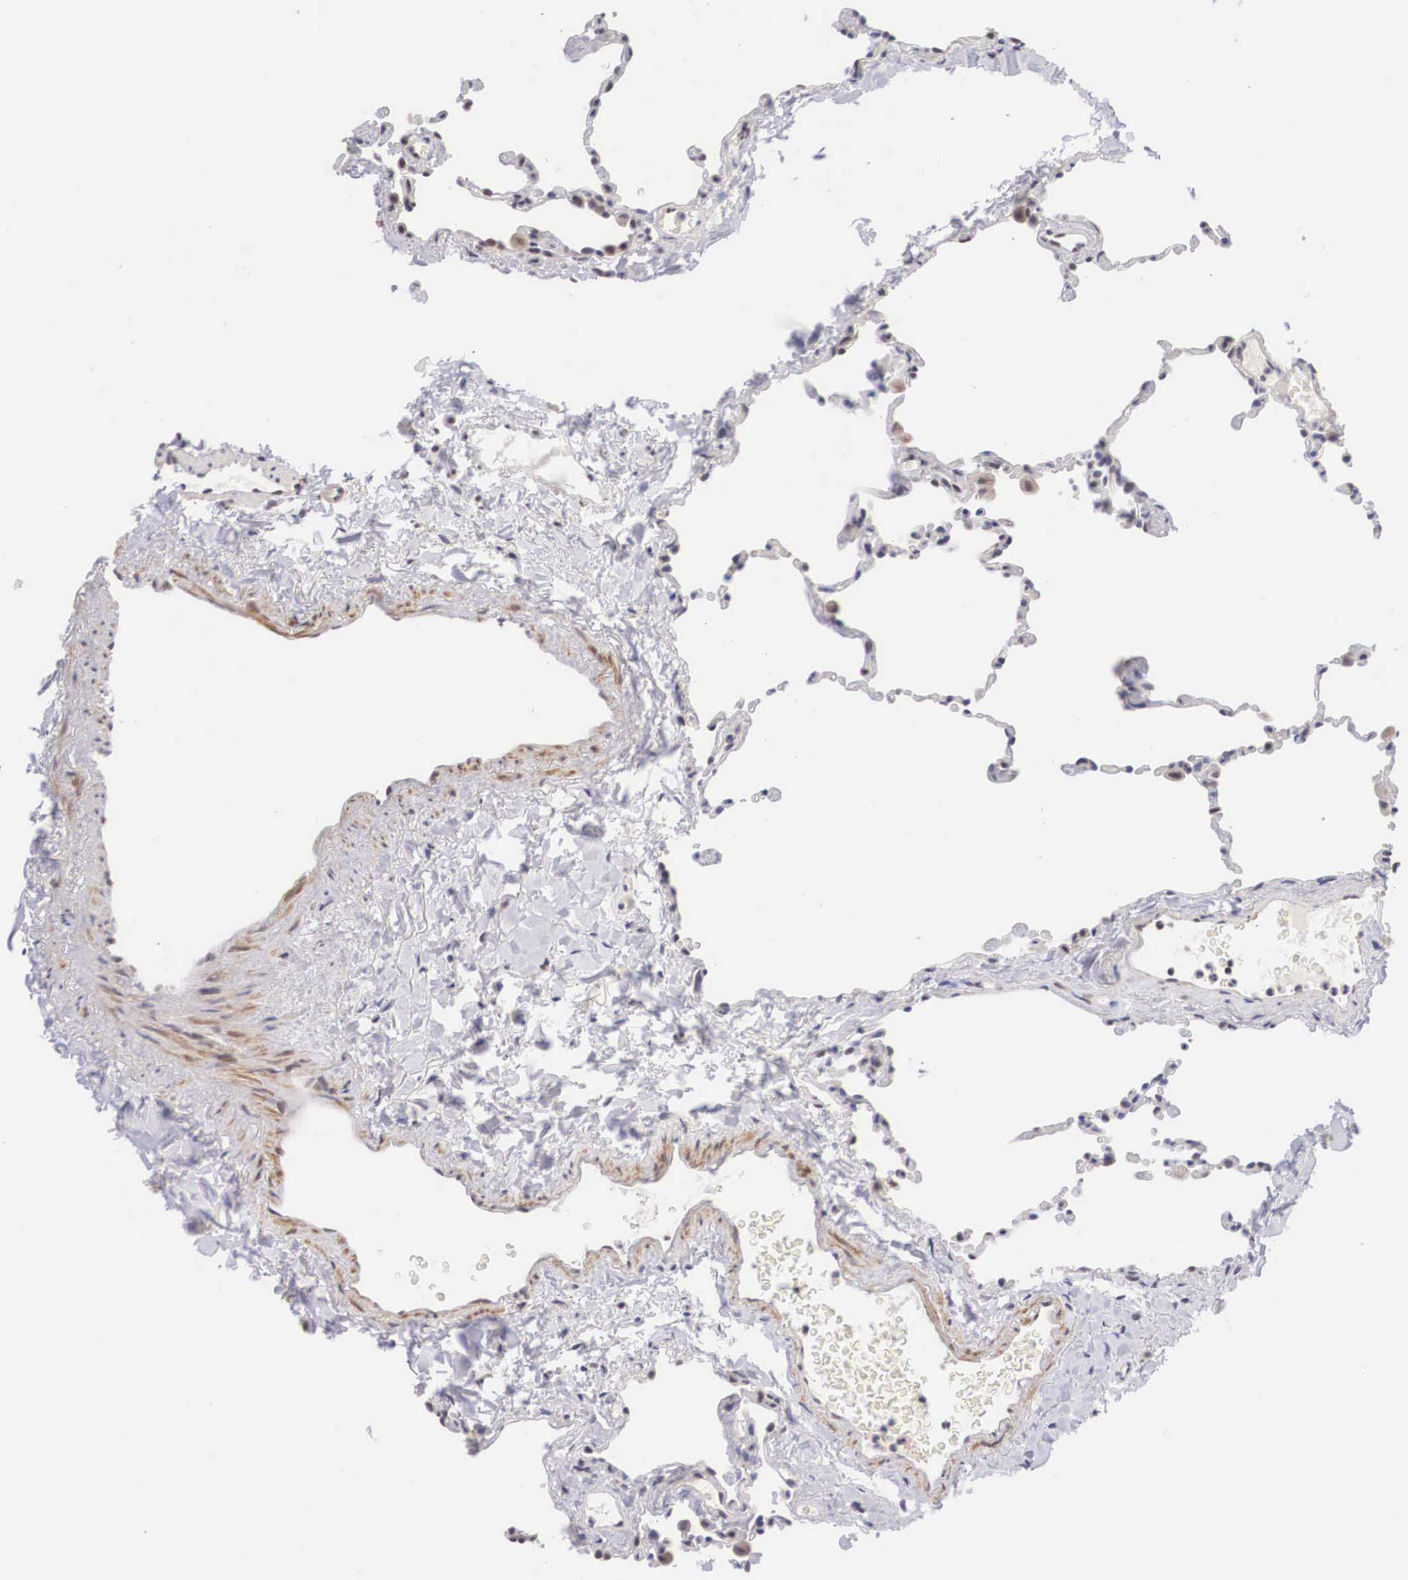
{"staining": {"intensity": "weak", "quantity": "<25%", "location": "nuclear"}, "tissue": "lung", "cell_type": "Alveolar cells", "image_type": "normal", "snomed": [{"axis": "morphology", "description": "Normal tissue, NOS"}, {"axis": "topography", "description": "Lung"}], "caption": "This histopathology image is of normal lung stained with immunohistochemistry (IHC) to label a protein in brown with the nuclei are counter-stained blue. There is no positivity in alveolar cells.", "gene": "ZNF275", "patient": {"sex": "female", "age": 61}}